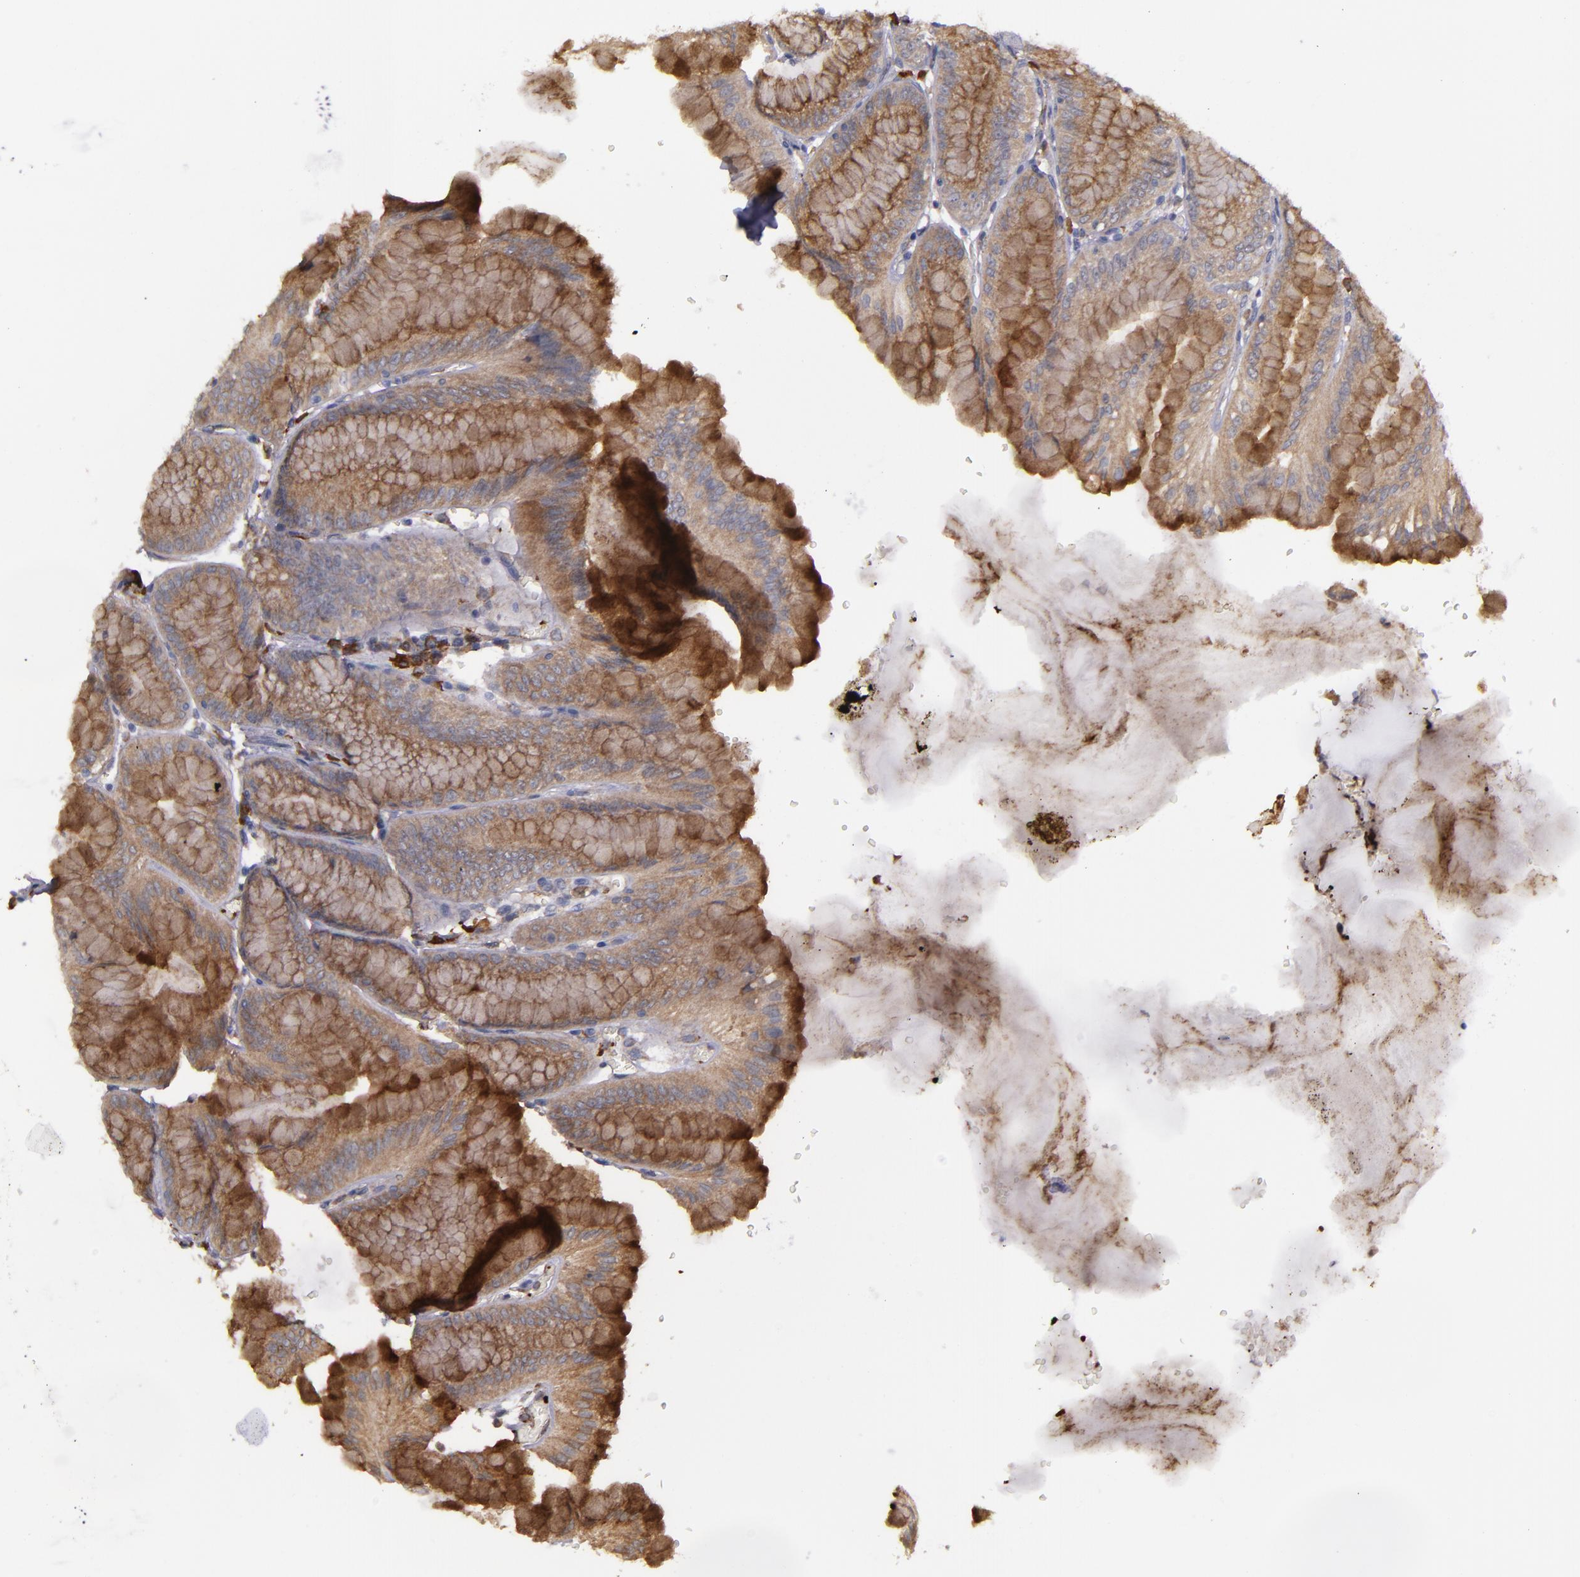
{"staining": {"intensity": "moderate", "quantity": ">75%", "location": "cytoplasmic/membranous"}, "tissue": "stomach", "cell_type": "Glandular cells", "image_type": "normal", "snomed": [{"axis": "morphology", "description": "Normal tissue, NOS"}, {"axis": "topography", "description": "Stomach, lower"}], "caption": "Immunohistochemical staining of unremarkable stomach shows moderate cytoplasmic/membranous protein positivity in about >75% of glandular cells. (DAB IHC with brightfield microscopy, high magnification).", "gene": "SYTL4", "patient": {"sex": "male", "age": 71}}